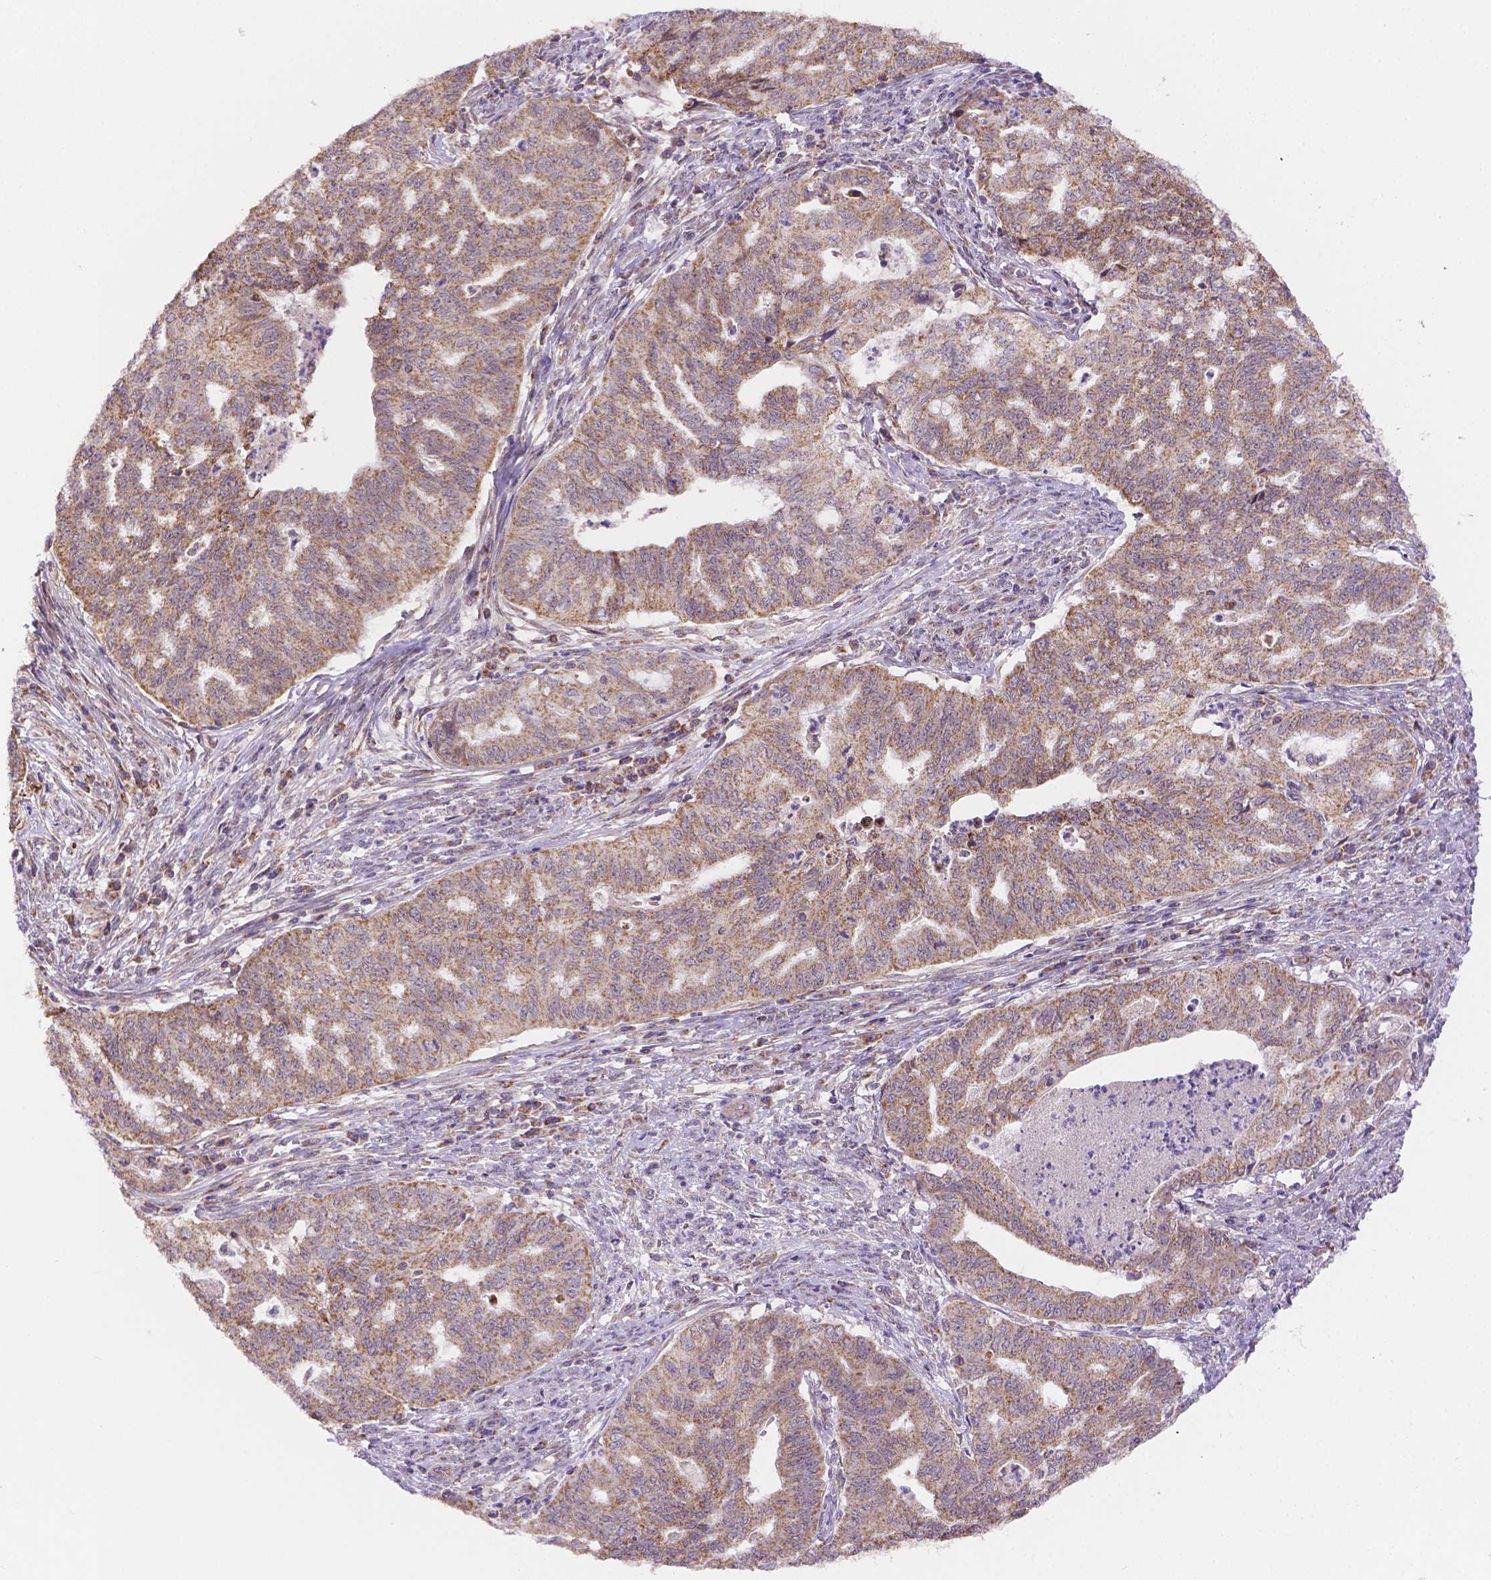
{"staining": {"intensity": "moderate", "quantity": ">75%", "location": "cytoplasmic/membranous"}, "tissue": "endometrial cancer", "cell_type": "Tumor cells", "image_type": "cancer", "snomed": [{"axis": "morphology", "description": "Adenocarcinoma, NOS"}, {"axis": "topography", "description": "Endometrium"}], "caption": "The photomicrograph displays staining of endometrial cancer, revealing moderate cytoplasmic/membranous protein staining (brown color) within tumor cells.", "gene": "CYYR1", "patient": {"sex": "female", "age": 79}}